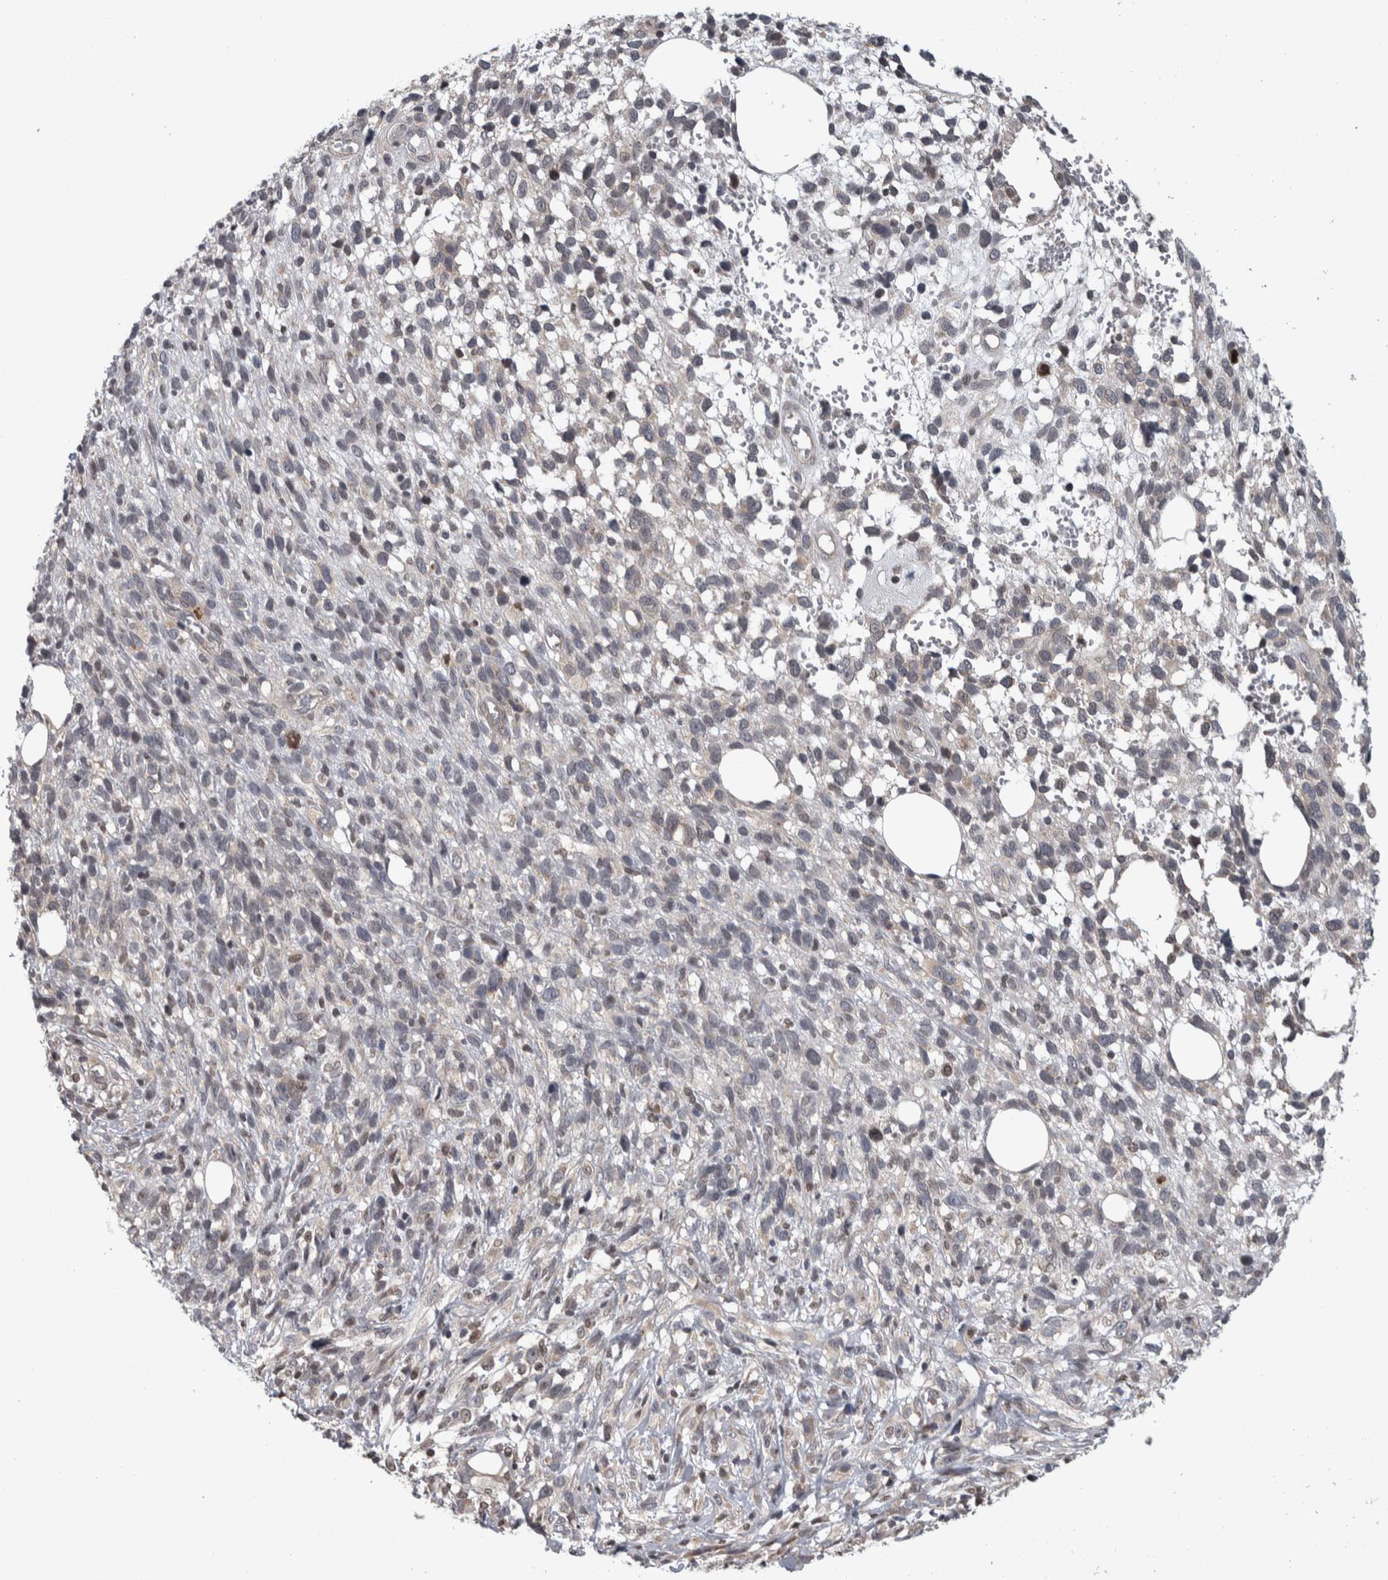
{"staining": {"intensity": "negative", "quantity": "none", "location": "none"}, "tissue": "melanoma", "cell_type": "Tumor cells", "image_type": "cancer", "snomed": [{"axis": "morphology", "description": "Malignant melanoma, NOS"}, {"axis": "topography", "description": "Skin"}], "caption": "The micrograph shows no significant positivity in tumor cells of melanoma. Brightfield microscopy of immunohistochemistry (IHC) stained with DAB (brown) and hematoxylin (blue), captured at high magnification.", "gene": "CWC27", "patient": {"sex": "female", "age": 55}}